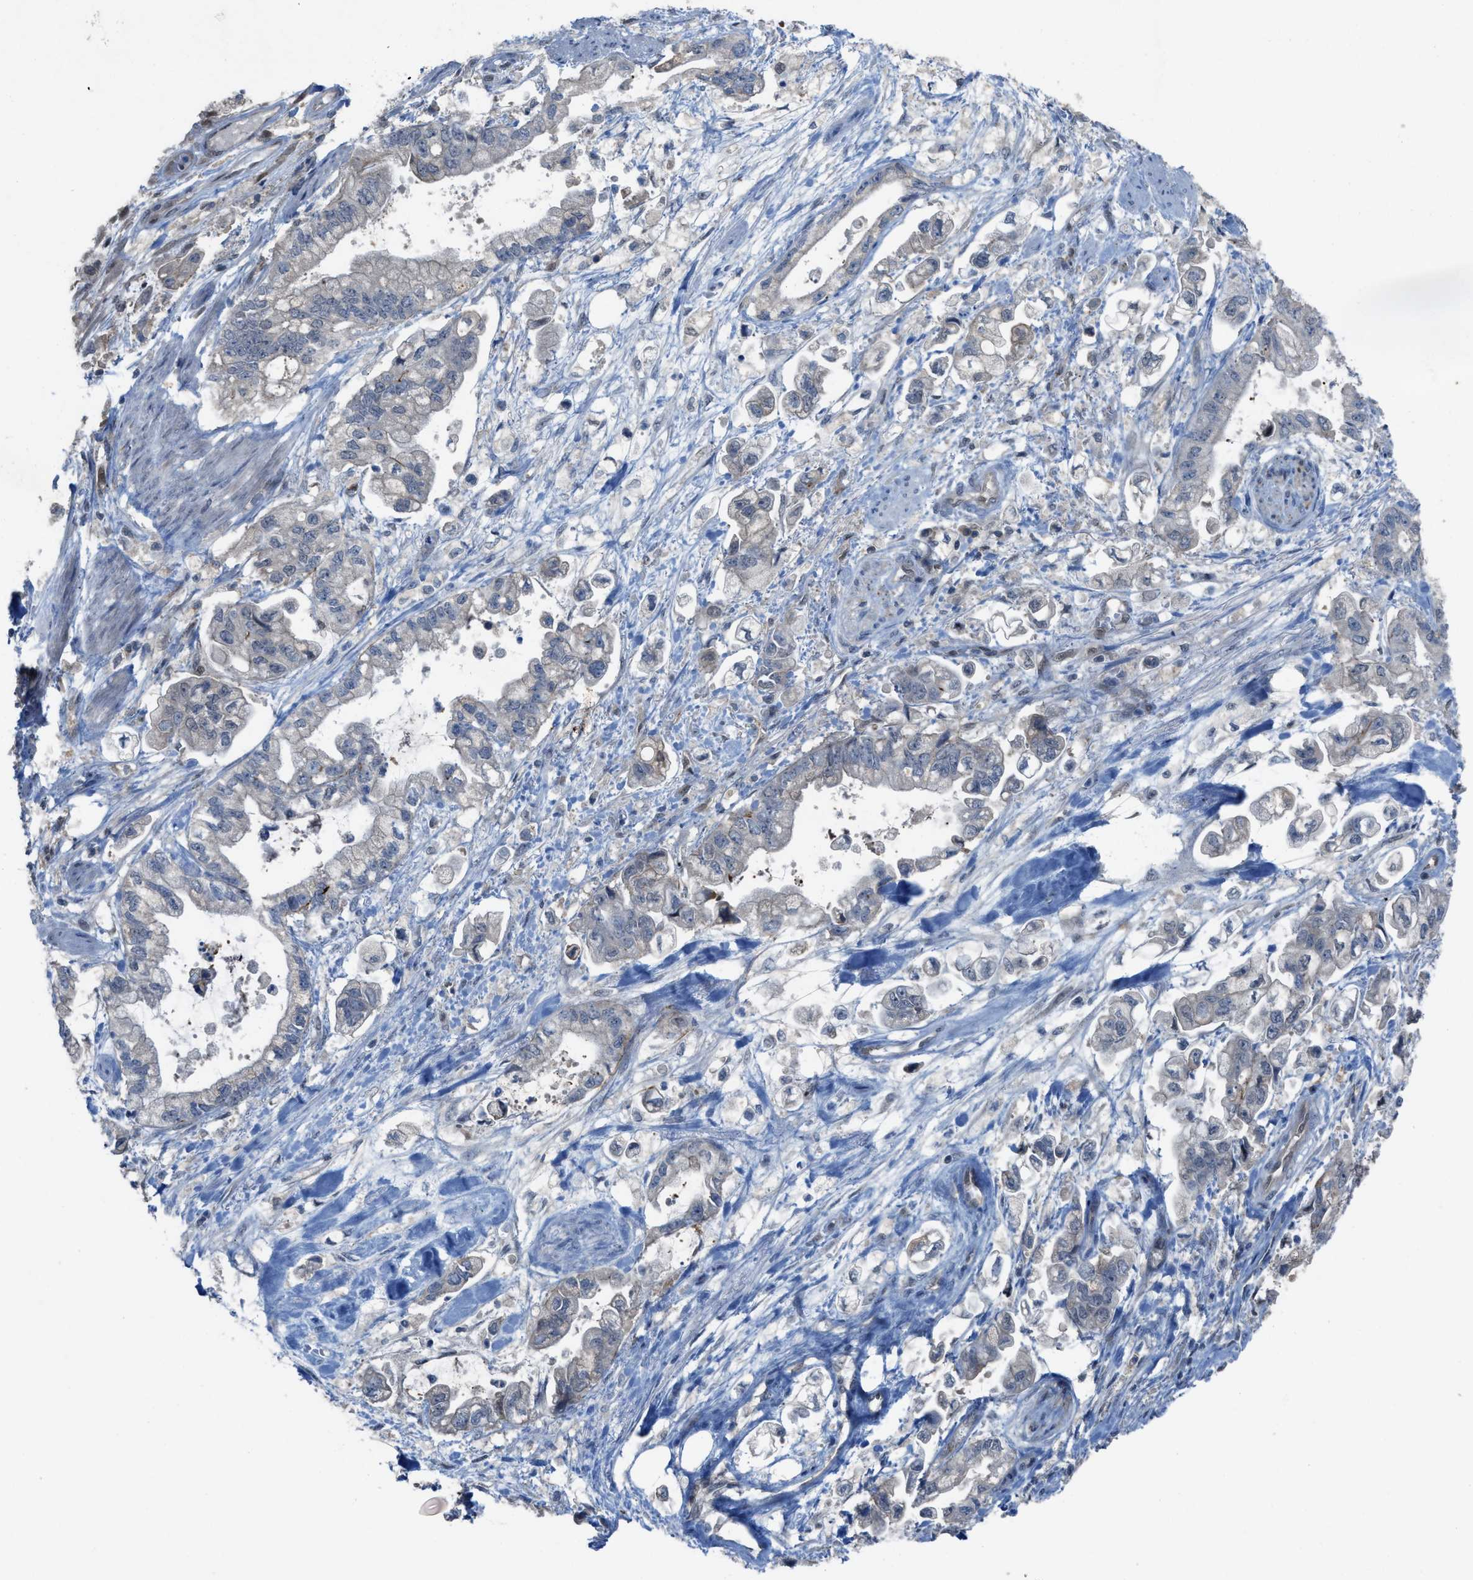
{"staining": {"intensity": "negative", "quantity": "none", "location": "none"}, "tissue": "stomach cancer", "cell_type": "Tumor cells", "image_type": "cancer", "snomed": [{"axis": "morphology", "description": "Normal tissue, NOS"}, {"axis": "morphology", "description": "Adenocarcinoma, NOS"}, {"axis": "topography", "description": "Stomach"}], "caption": "Stomach adenocarcinoma was stained to show a protein in brown. There is no significant positivity in tumor cells. (DAB IHC visualized using brightfield microscopy, high magnification).", "gene": "PLAA", "patient": {"sex": "male", "age": 62}}